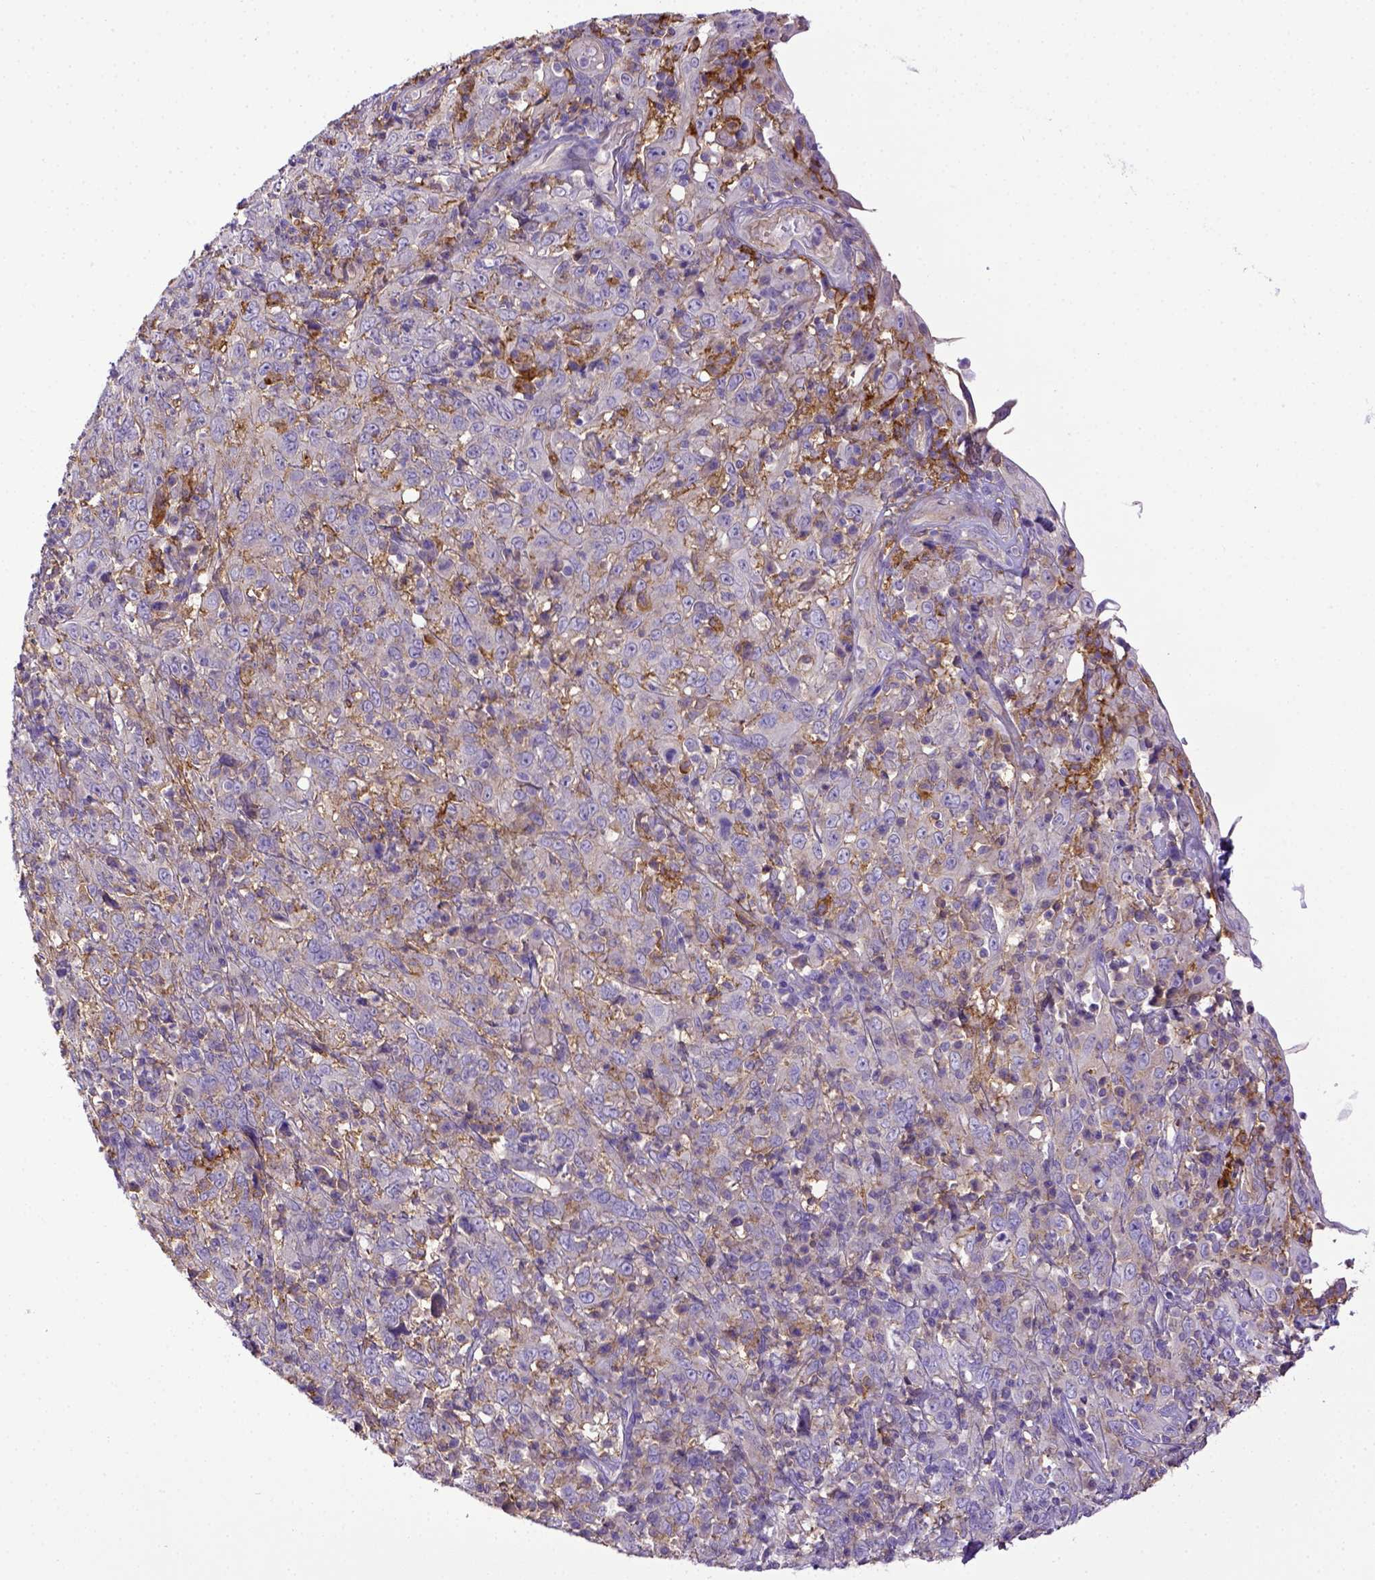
{"staining": {"intensity": "negative", "quantity": "none", "location": "none"}, "tissue": "cervical cancer", "cell_type": "Tumor cells", "image_type": "cancer", "snomed": [{"axis": "morphology", "description": "Squamous cell carcinoma, NOS"}, {"axis": "topography", "description": "Cervix"}], "caption": "Immunohistochemistry histopathology image of human squamous cell carcinoma (cervical) stained for a protein (brown), which shows no expression in tumor cells.", "gene": "CD40", "patient": {"sex": "female", "age": 46}}